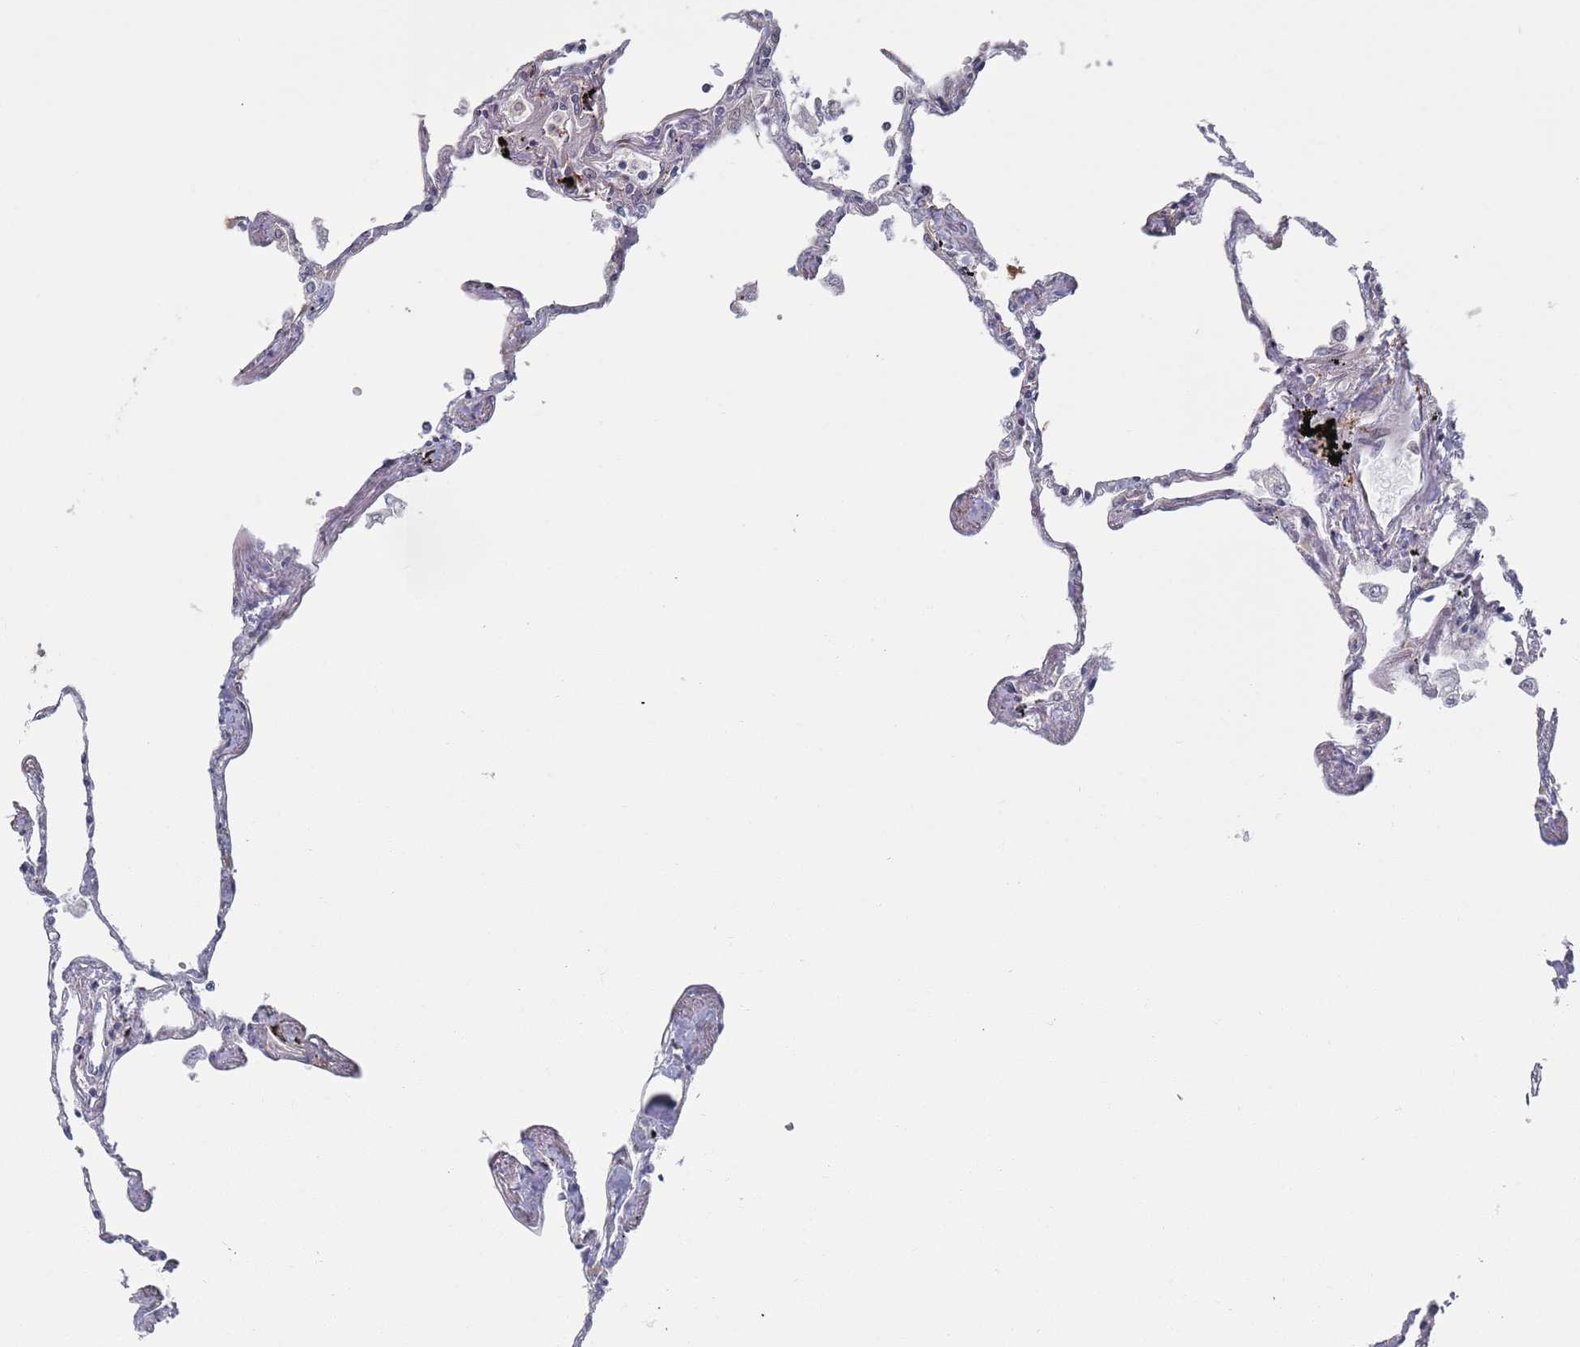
{"staining": {"intensity": "weak", "quantity": "<25%", "location": "cytoplasmic/membranous"}, "tissue": "lung", "cell_type": "Alveolar cells", "image_type": "normal", "snomed": [{"axis": "morphology", "description": "Normal tissue, NOS"}, {"axis": "topography", "description": "Lung"}], "caption": "High power microscopy micrograph of an immunohistochemistry image of benign lung, revealing no significant staining in alveolar cells.", "gene": "DGKD", "patient": {"sex": "female", "age": 67}}